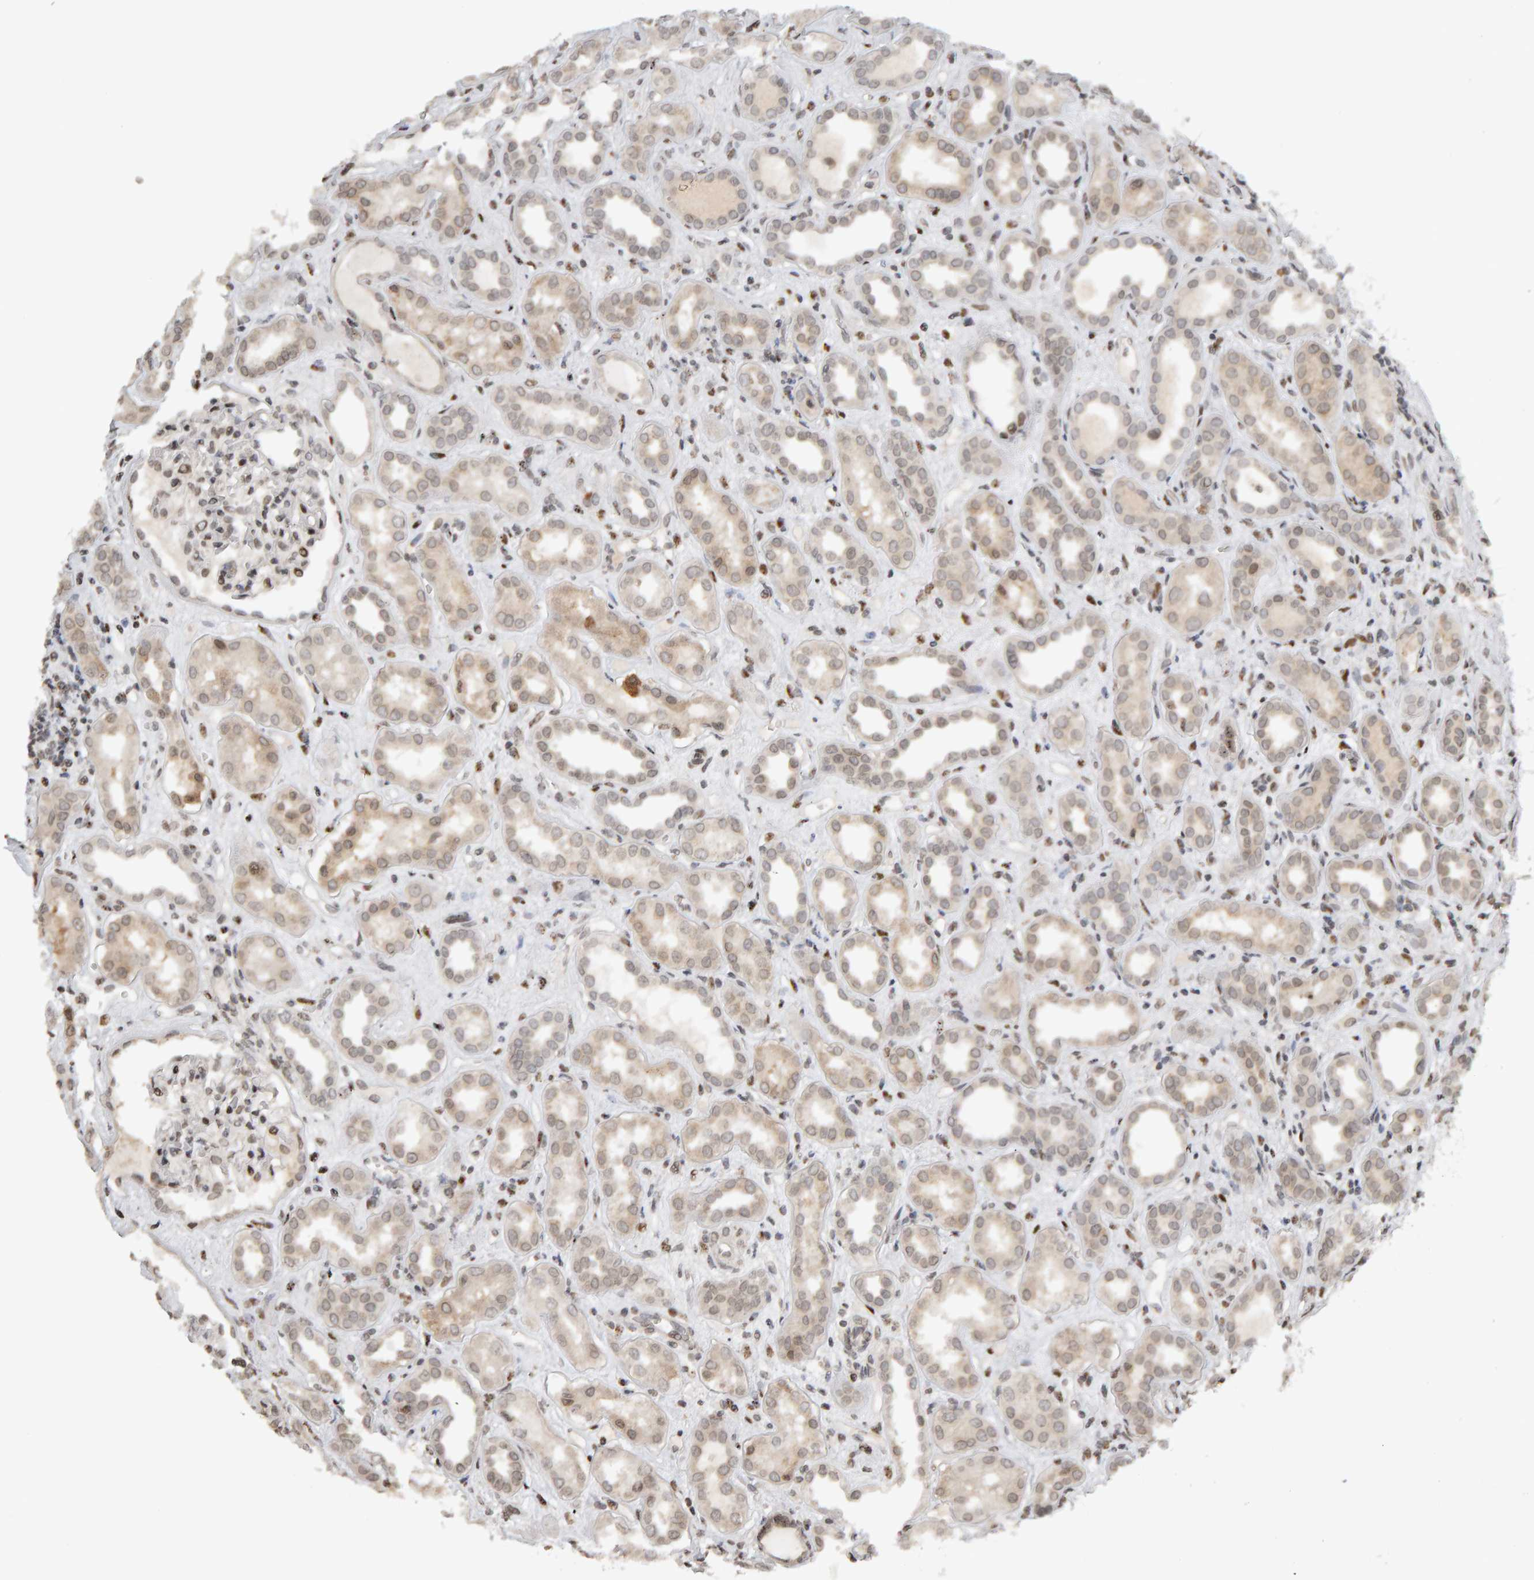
{"staining": {"intensity": "moderate", "quantity": ">75%", "location": "nuclear"}, "tissue": "kidney", "cell_type": "Cells in glomeruli", "image_type": "normal", "snomed": [{"axis": "morphology", "description": "Normal tissue, NOS"}, {"axis": "topography", "description": "Kidney"}], "caption": "The histopathology image displays immunohistochemical staining of normal kidney. There is moderate nuclear staining is seen in about >75% of cells in glomeruli.", "gene": "TRAM1", "patient": {"sex": "male", "age": 59}}